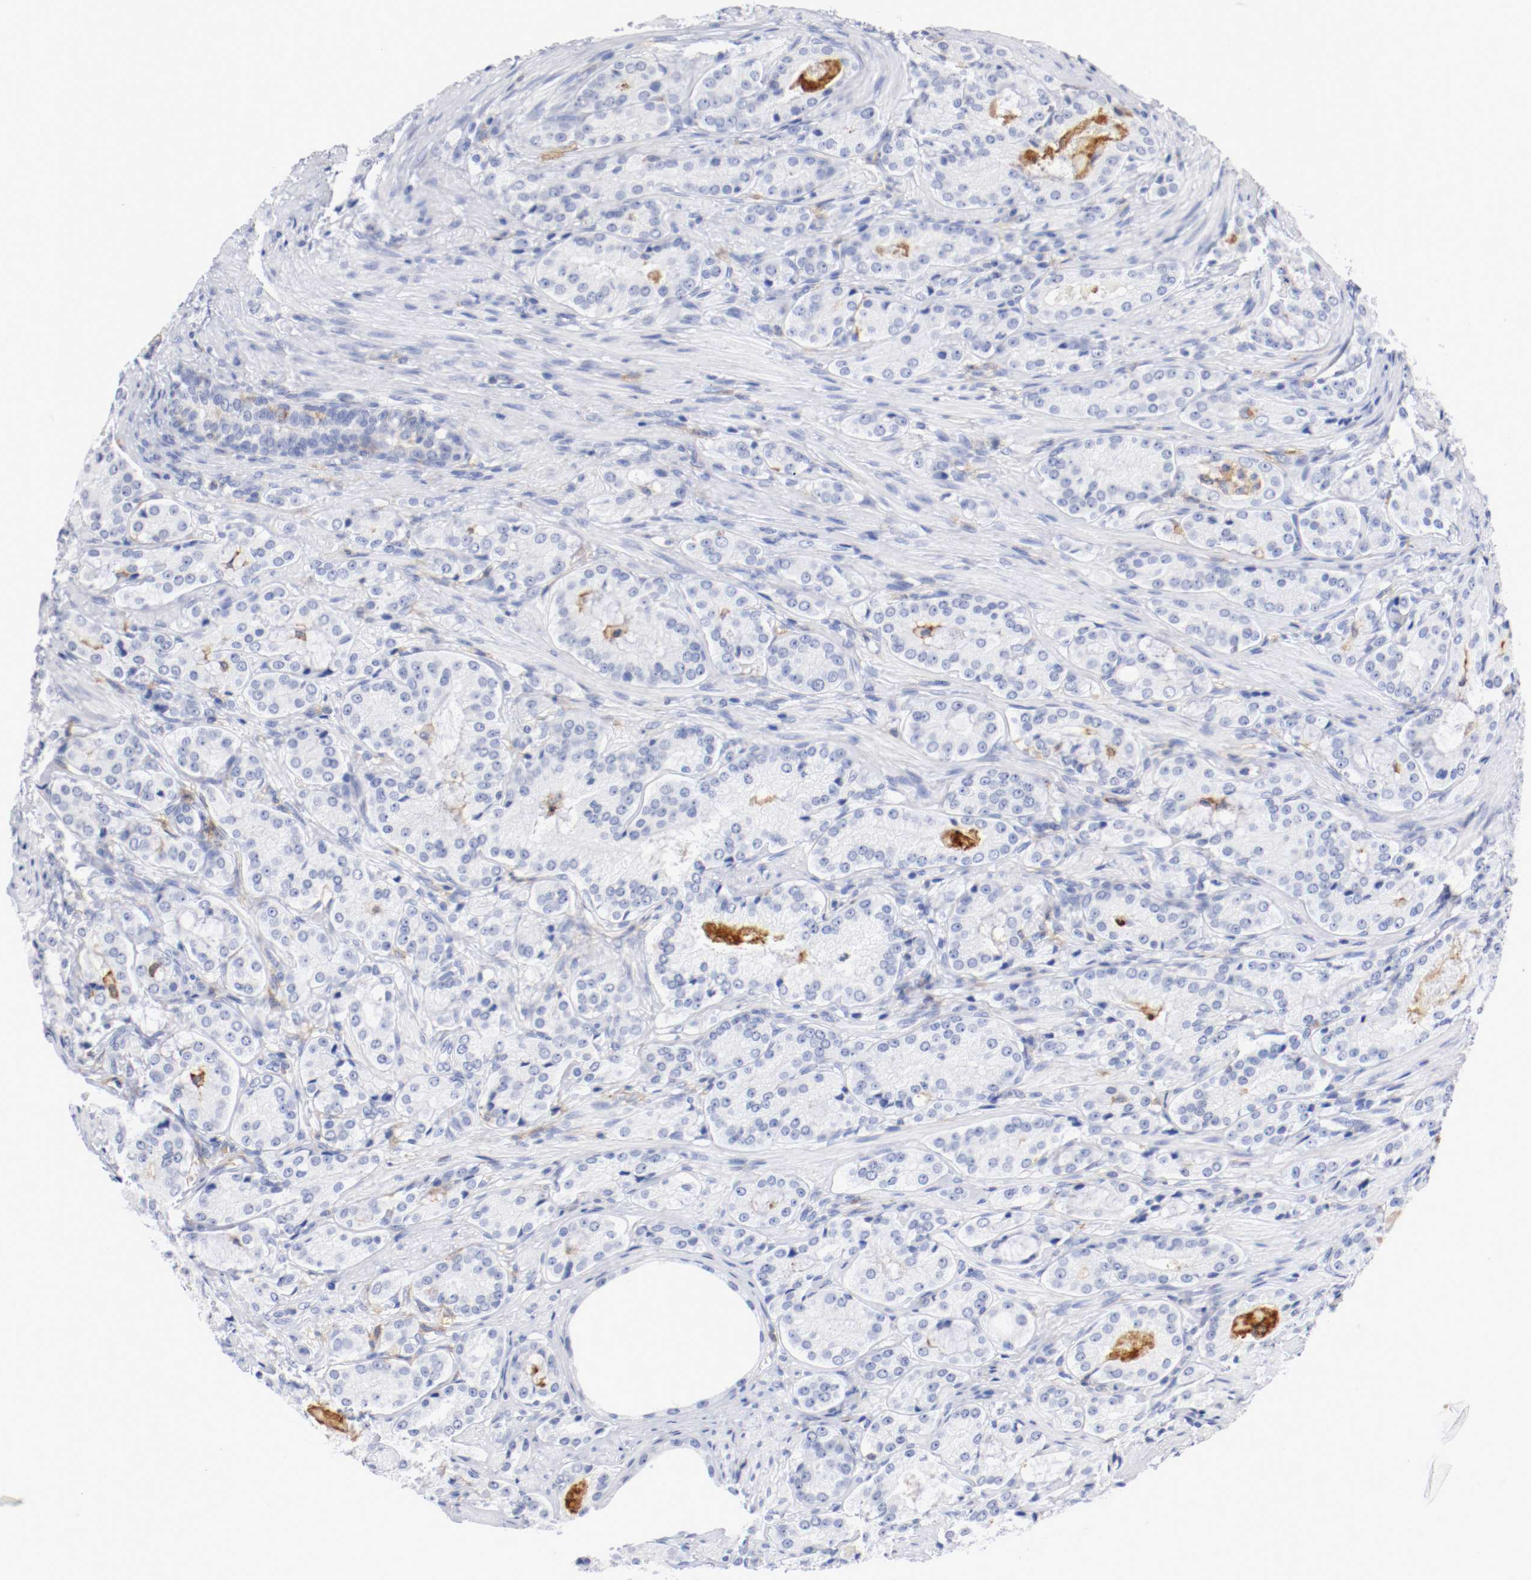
{"staining": {"intensity": "negative", "quantity": "none", "location": "none"}, "tissue": "prostate cancer", "cell_type": "Tumor cells", "image_type": "cancer", "snomed": [{"axis": "morphology", "description": "Adenocarcinoma, High grade"}, {"axis": "topography", "description": "Prostate"}], "caption": "Protein analysis of adenocarcinoma (high-grade) (prostate) reveals no significant staining in tumor cells.", "gene": "ITGAX", "patient": {"sex": "male", "age": 72}}